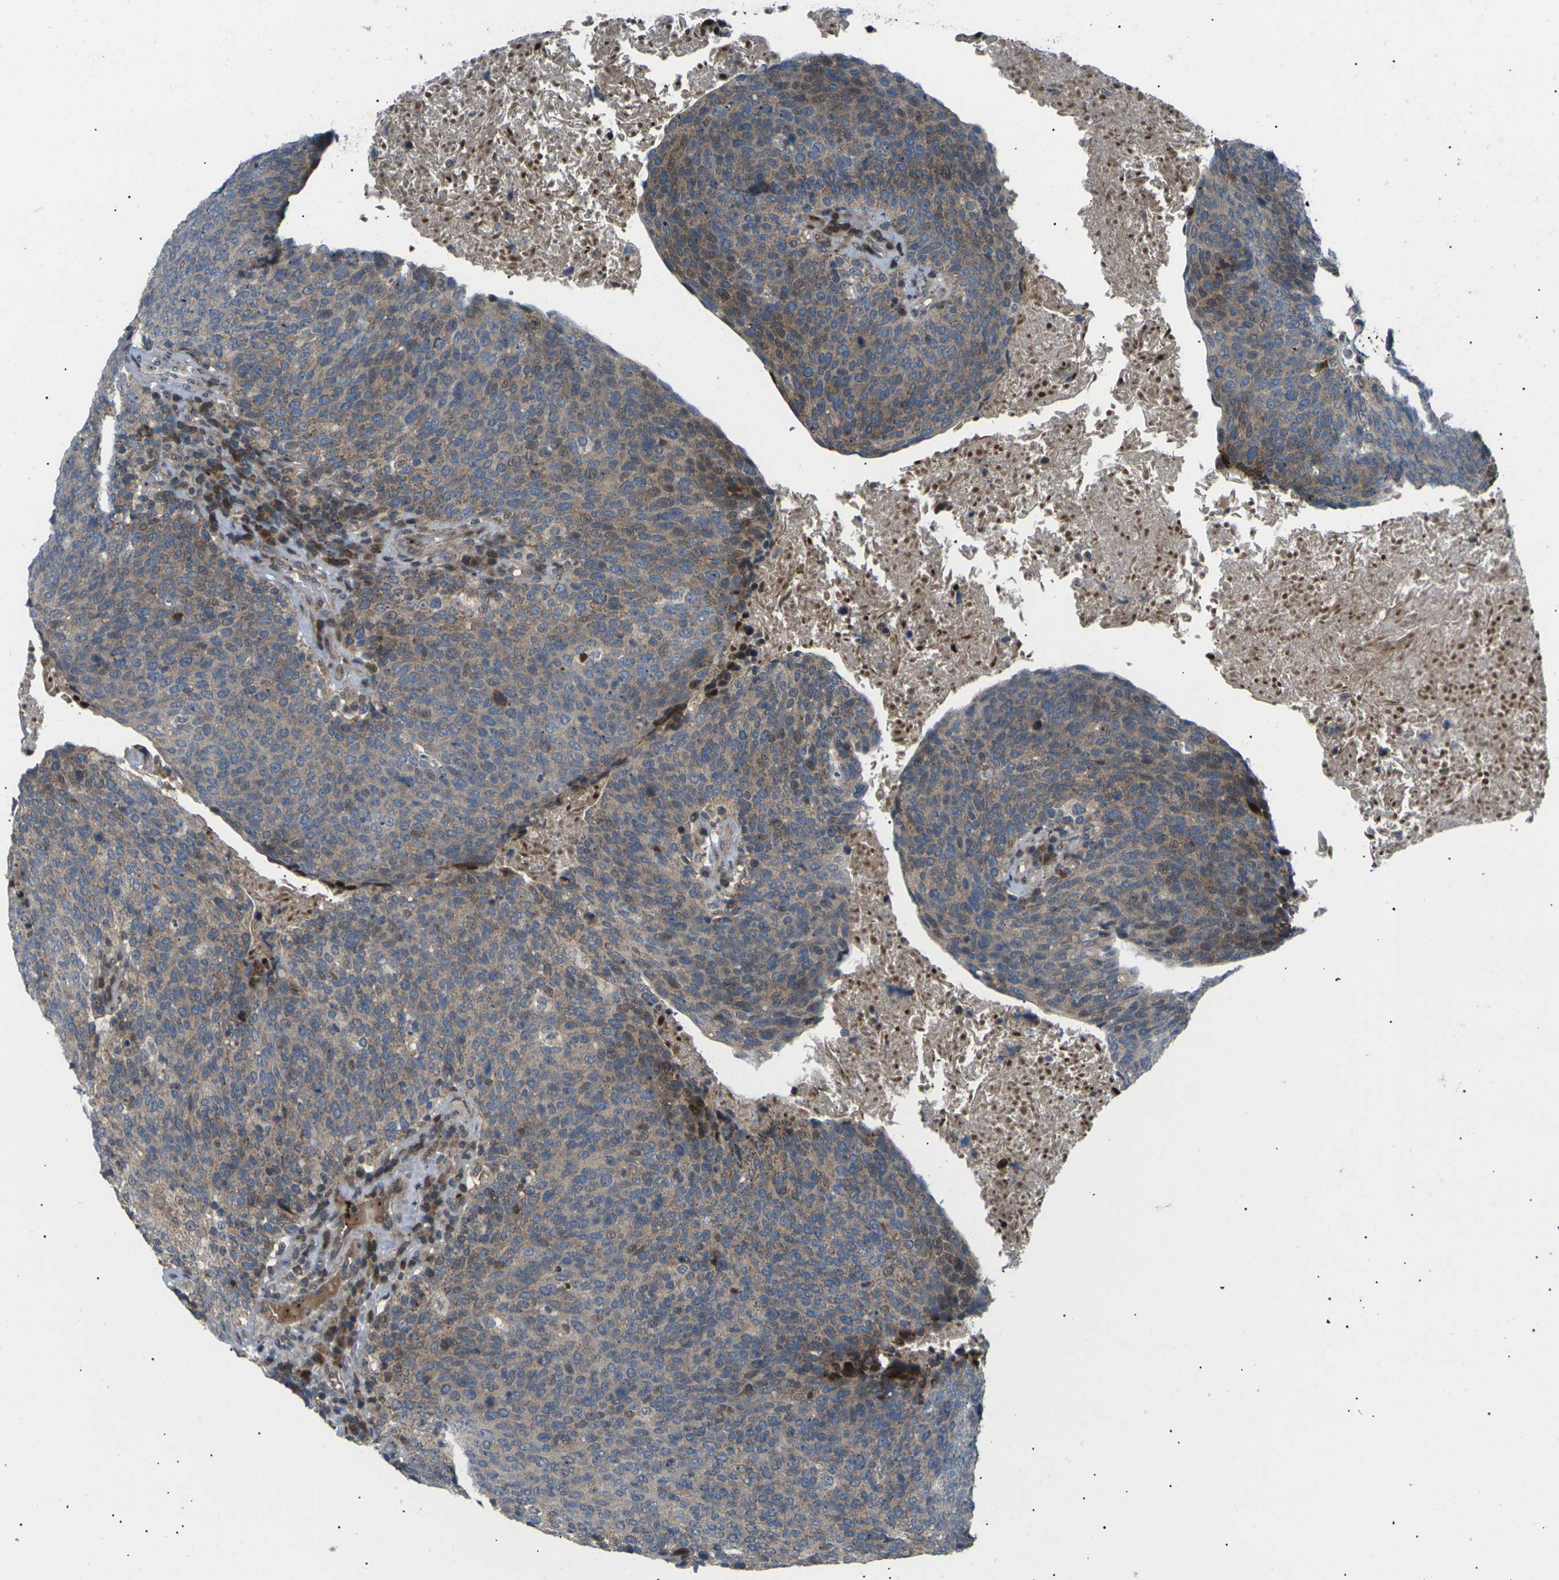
{"staining": {"intensity": "weak", "quantity": "25%-75%", "location": "cytoplasmic/membranous"}, "tissue": "head and neck cancer", "cell_type": "Tumor cells", "image_type": "cancer", "snomed": [{"axis": "morphology", "description": "Squamous cell carcinoma, NOS"}, {"axis": "morphology", "description": "Squamous cell carcinoma, metastatic, NOS"}, {"axis": "topography", "description": "Lymph node"}, {"axis": "topography", "description": "Head-Neck"}], "caption": "Protein staining displays weak cytoplasmic/membranous staining in about 25%-75% of tumor cells in squamous cell carcinoma (head and neck). The staining is performed using DAB (3,3'-diaminobenzidine) brown chromogen to label protein expression. The nuclei are counter-stained blue using hematoxylin.", "gene": "RPS6KA3", "patient": {"sex": "male", "age": 62}}